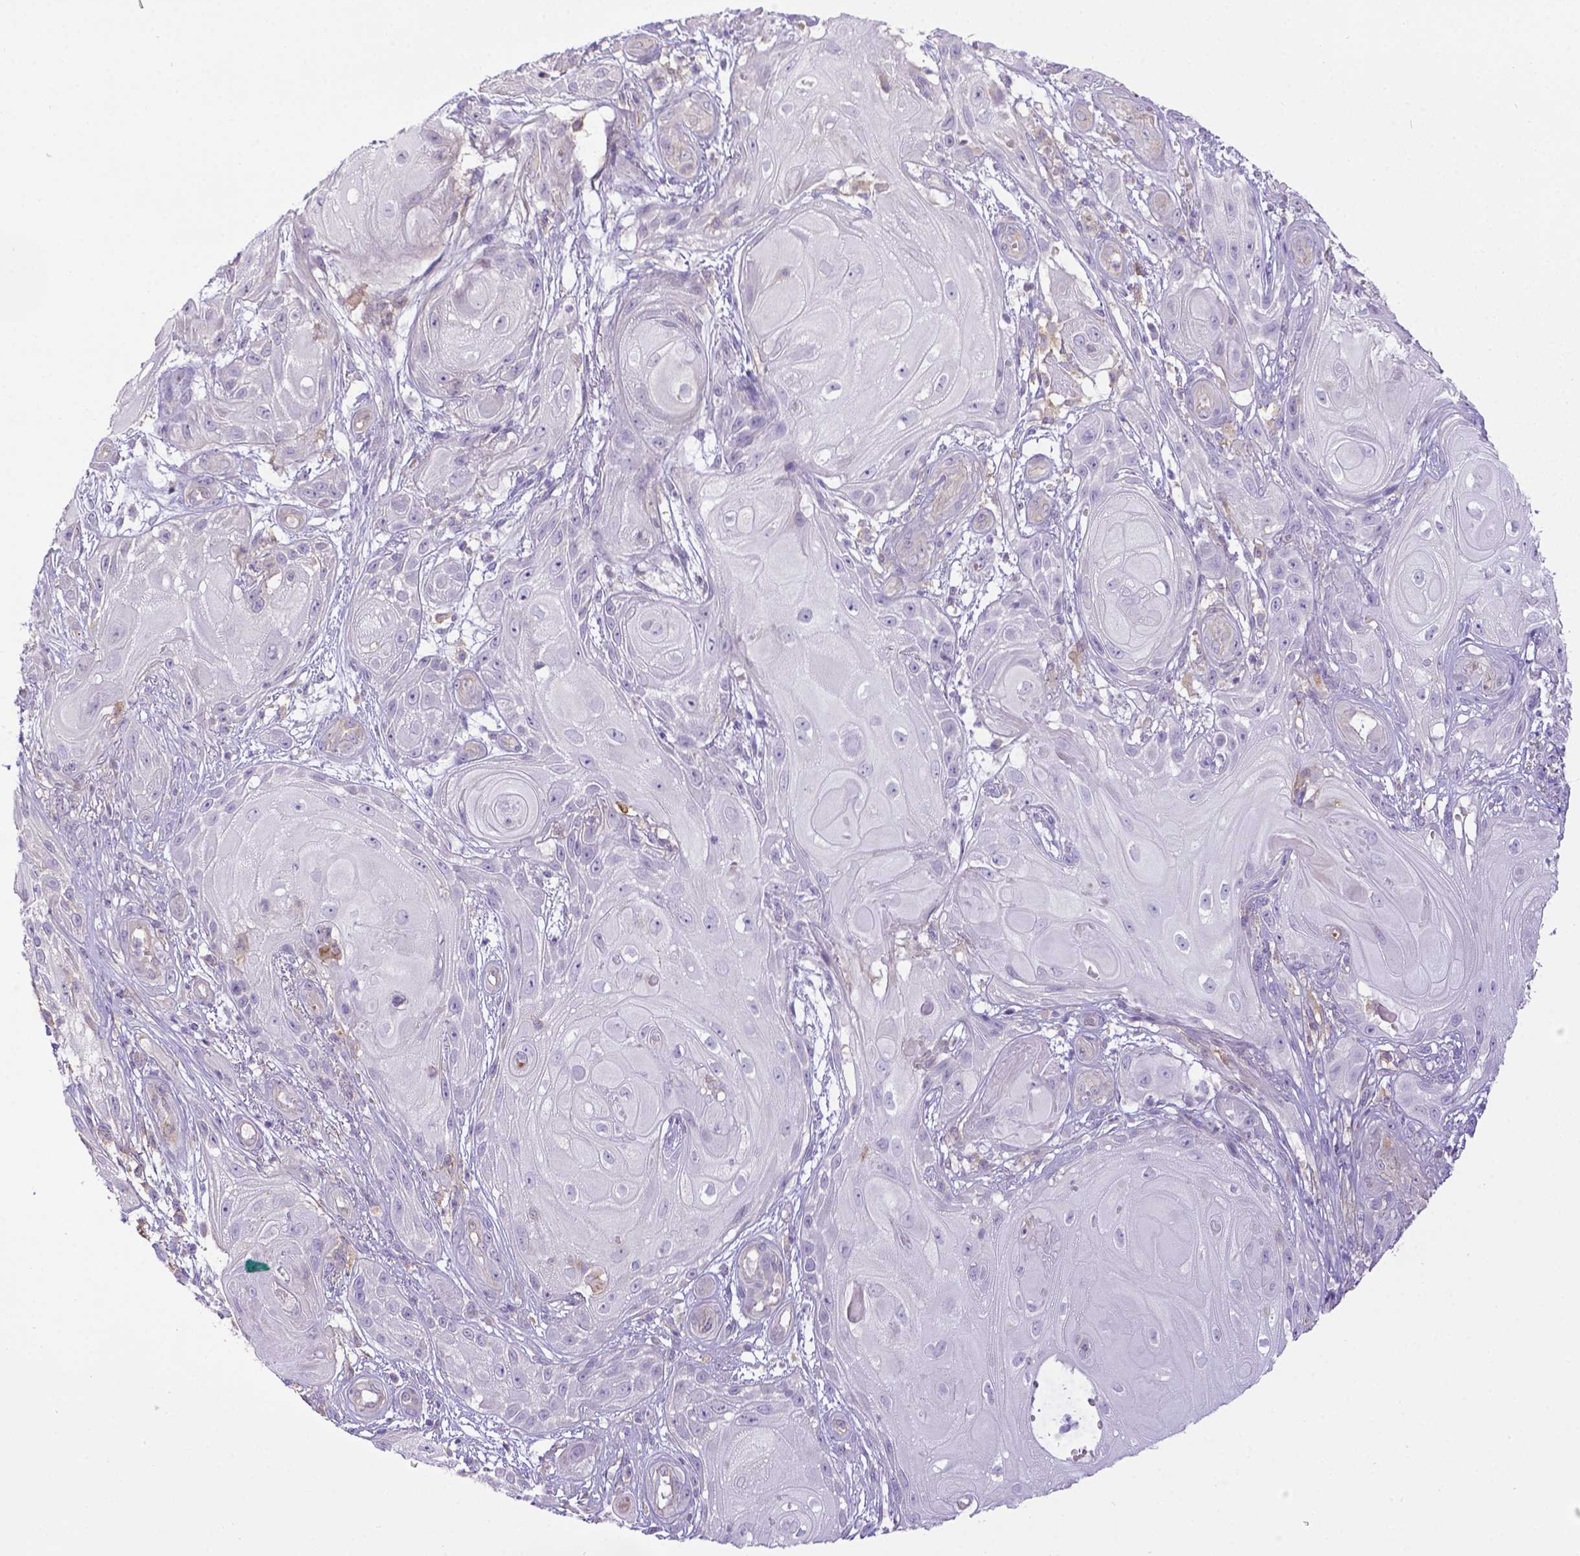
{"staining": {"intensity": "negative", "quantity": "none", "location": "none"}, "tissue": "skin cancer", "cell_type": "Tumor cells", "image_type": "cancer", "snomed": [{"axis": "morphology", "description": "Squamous cell carcinoma, NOS"}, {"axis": "topography", "description": "Skin"}], "caption": "A high-resolution image shows immunohistochemistry staining of skin cancer (squamous cell carcinoma), which exhibits no significant expression in tumor cells.", "gene": "CD40", "patient": {"sex": "male", "age": 62}}